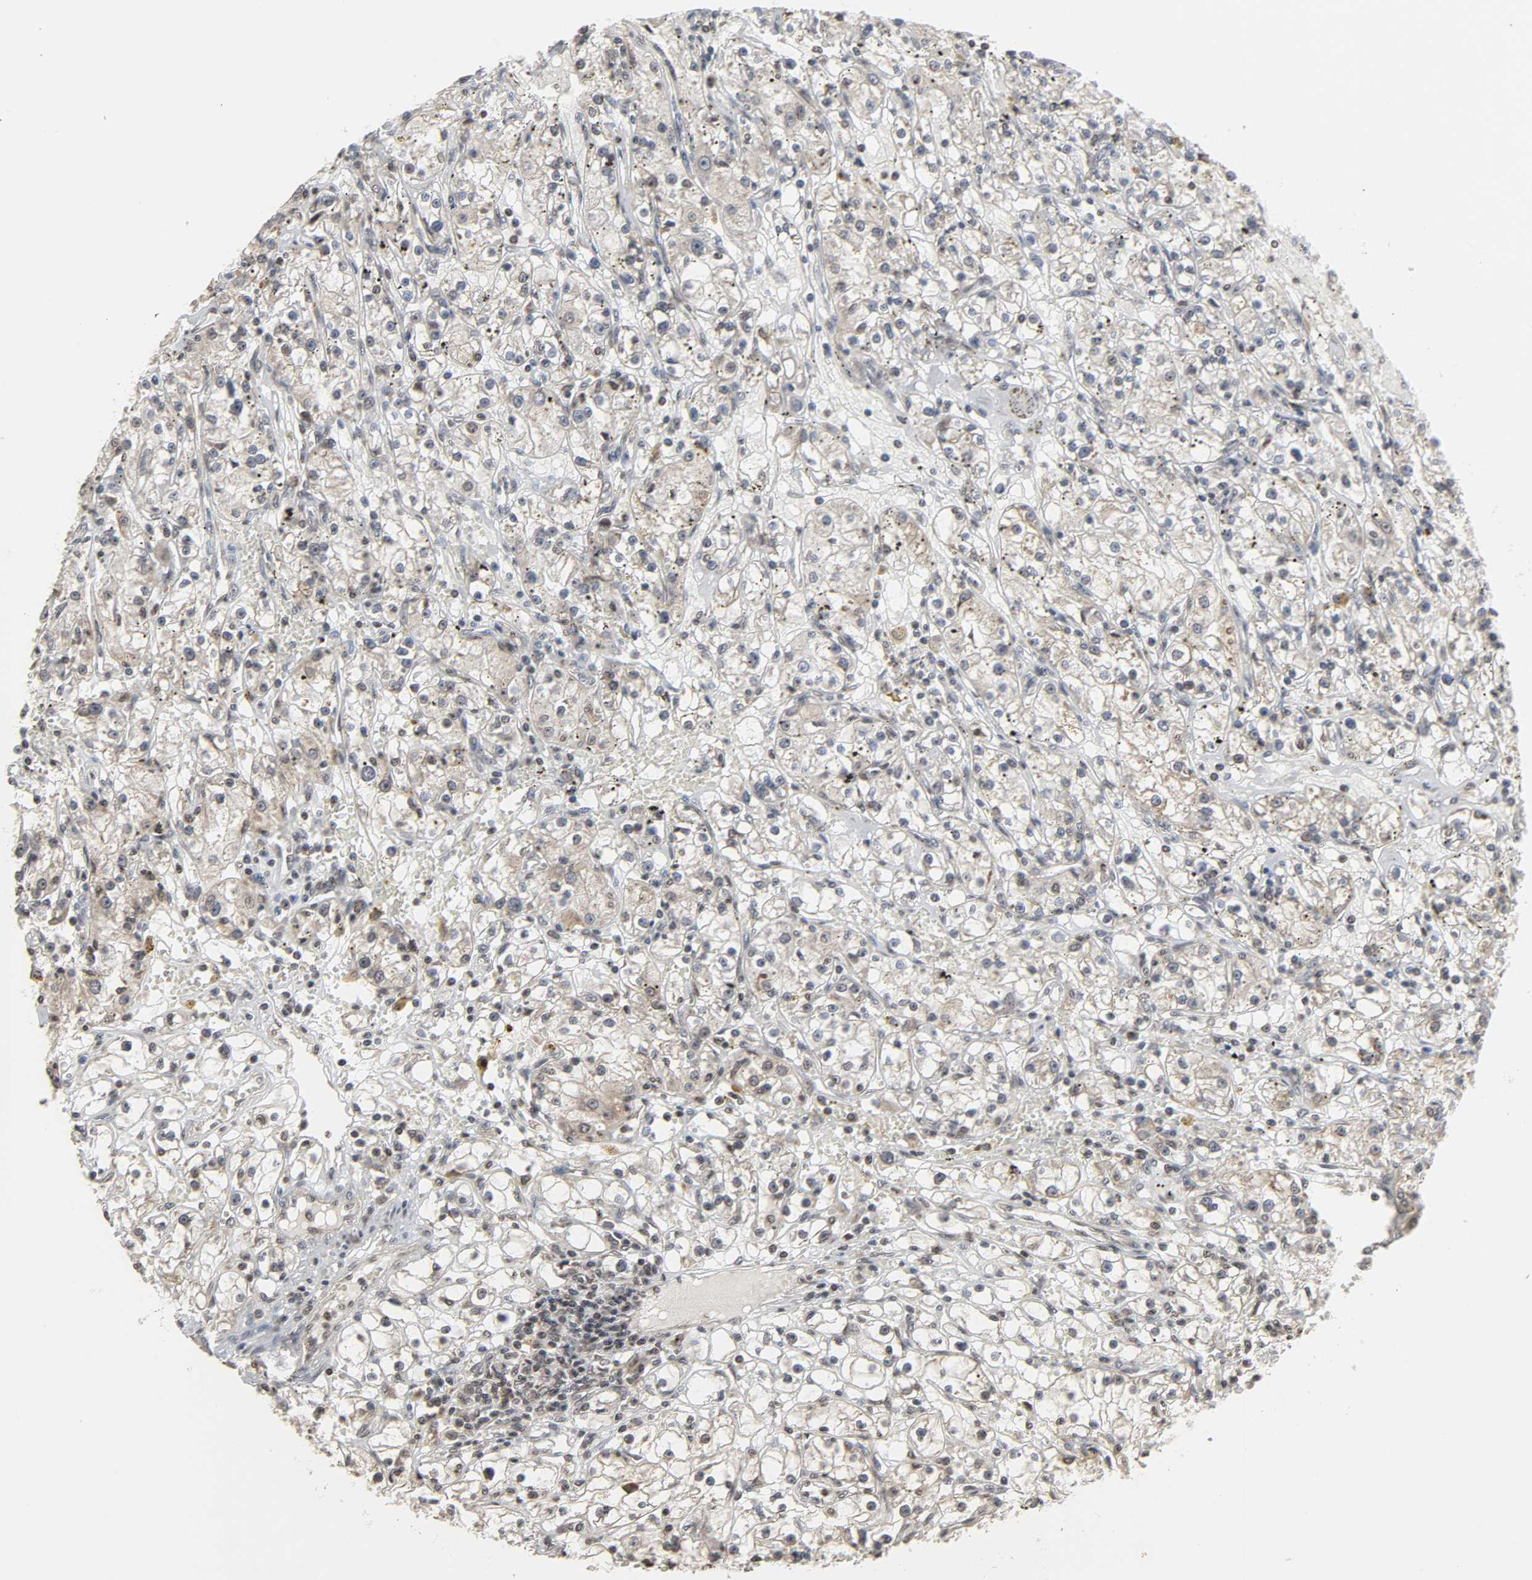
{"staining": {"intensity": "negative", "quantity": "none", "location": "none"}, "tissue": "renal cancer", "cell_type": "Tumor cells", "image_type": "cancer", "snomed": [{"axis": "morphology", "description": "Adenocarcinoma, NOS"}, {"axis": "topography", "description": "Kidney"}], "caption": "Immunohistochemical staining of human renal cancer (adenocarcinoma) exhibits no significant expression in tumor cells.", "gene": "XRCC1", "patient": {"sex": "male", "age": 56}}